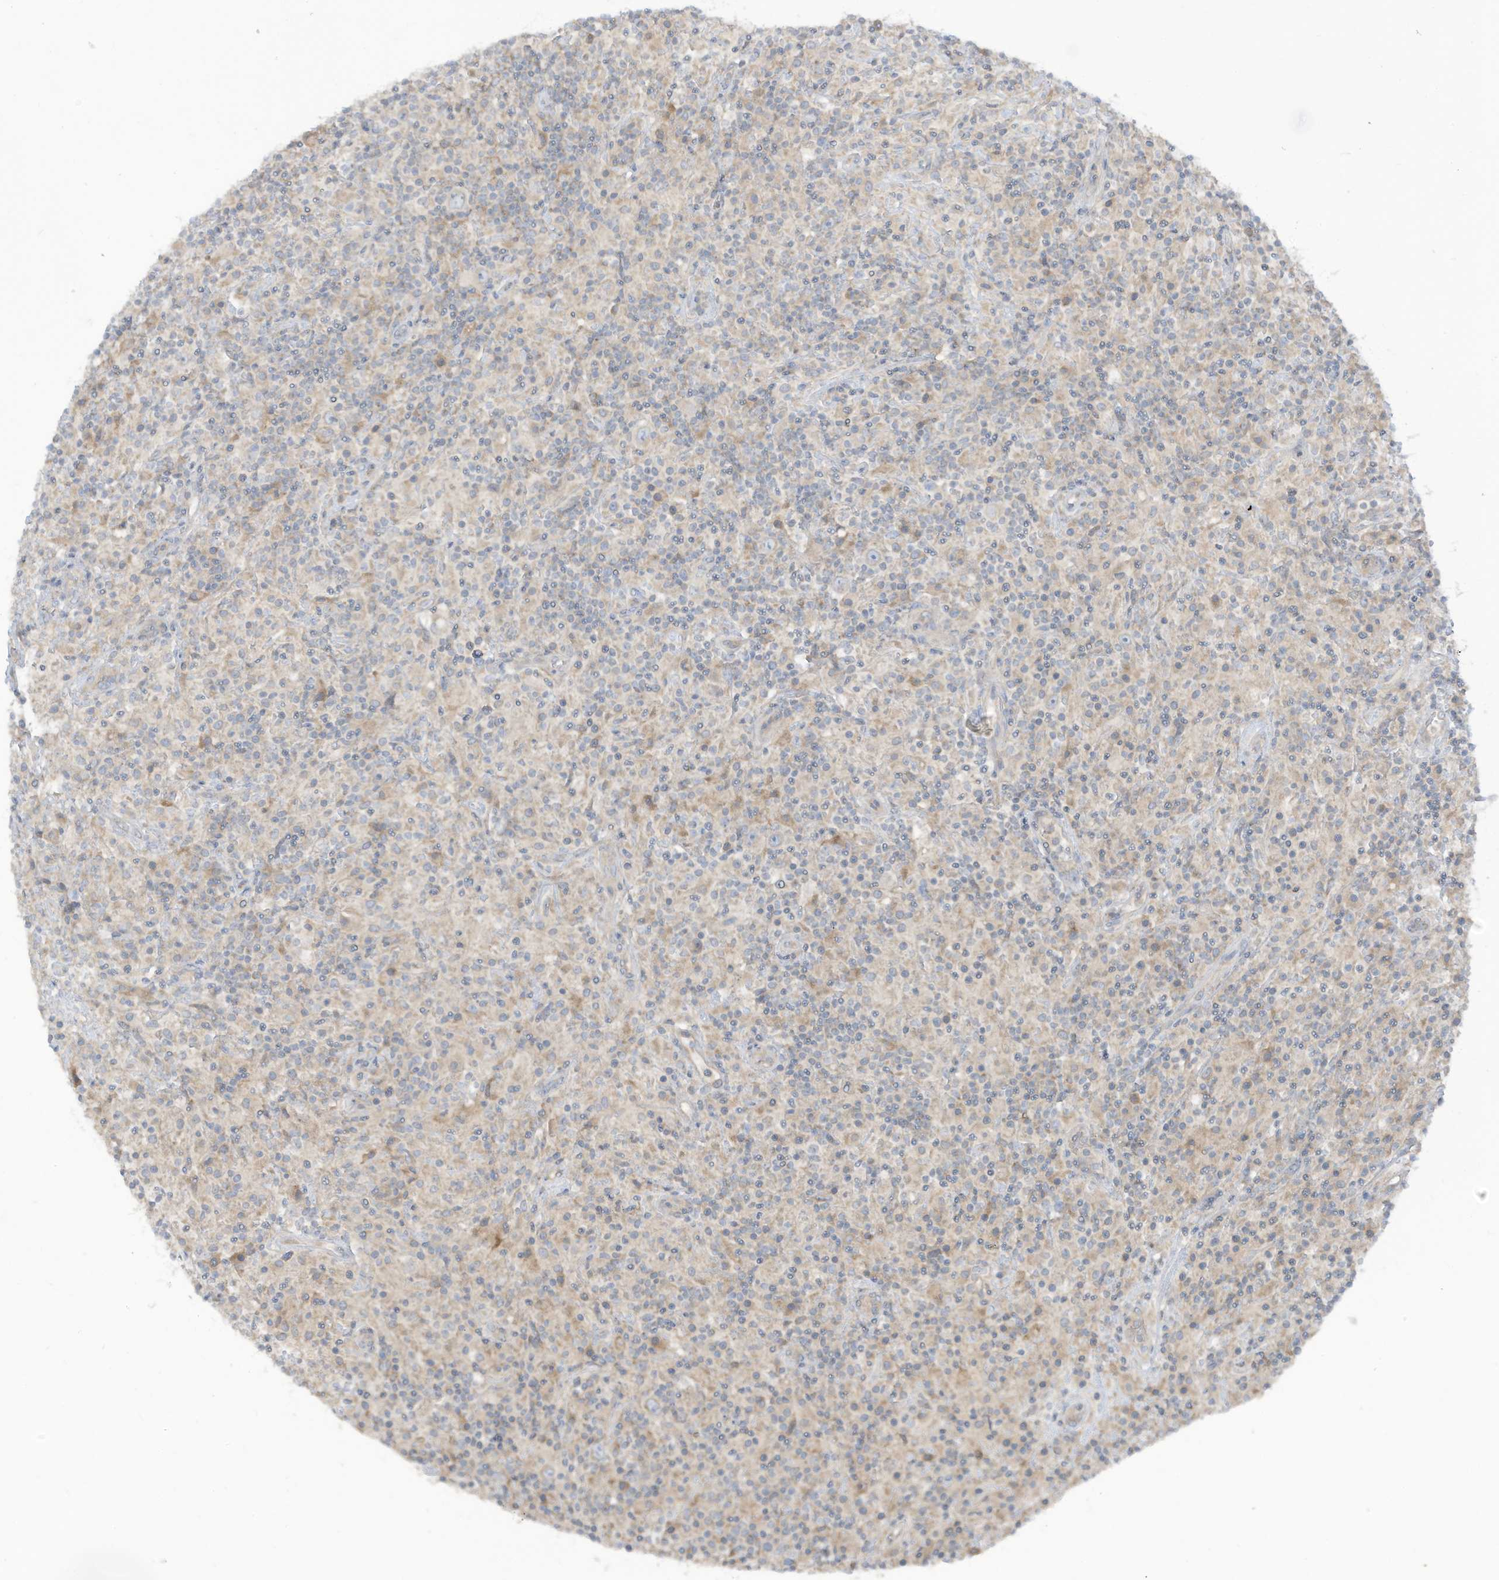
{"staining": {"intensity": "weak", "quantity": "25%-75%", "location": "cytoplasmic/membranous"}, "tissue": "lymphoma", "cell_type": "Tumor cells", "image_type": "cancer", "snomed": [{"axis": "morphology", "description": "Hodgkin's disease, NOS"}, {"axis": "topography", "description": "Lymph node"}], "caption": "An image showing weak cytoplasmic/membranous staining in approximately 25%-75% of tumor cells in Hodgkin's disease, as visualized by brown immunohistochemical staining.", "gene": "LRRN2", "patient": {"sex": "male", "age": 70}}